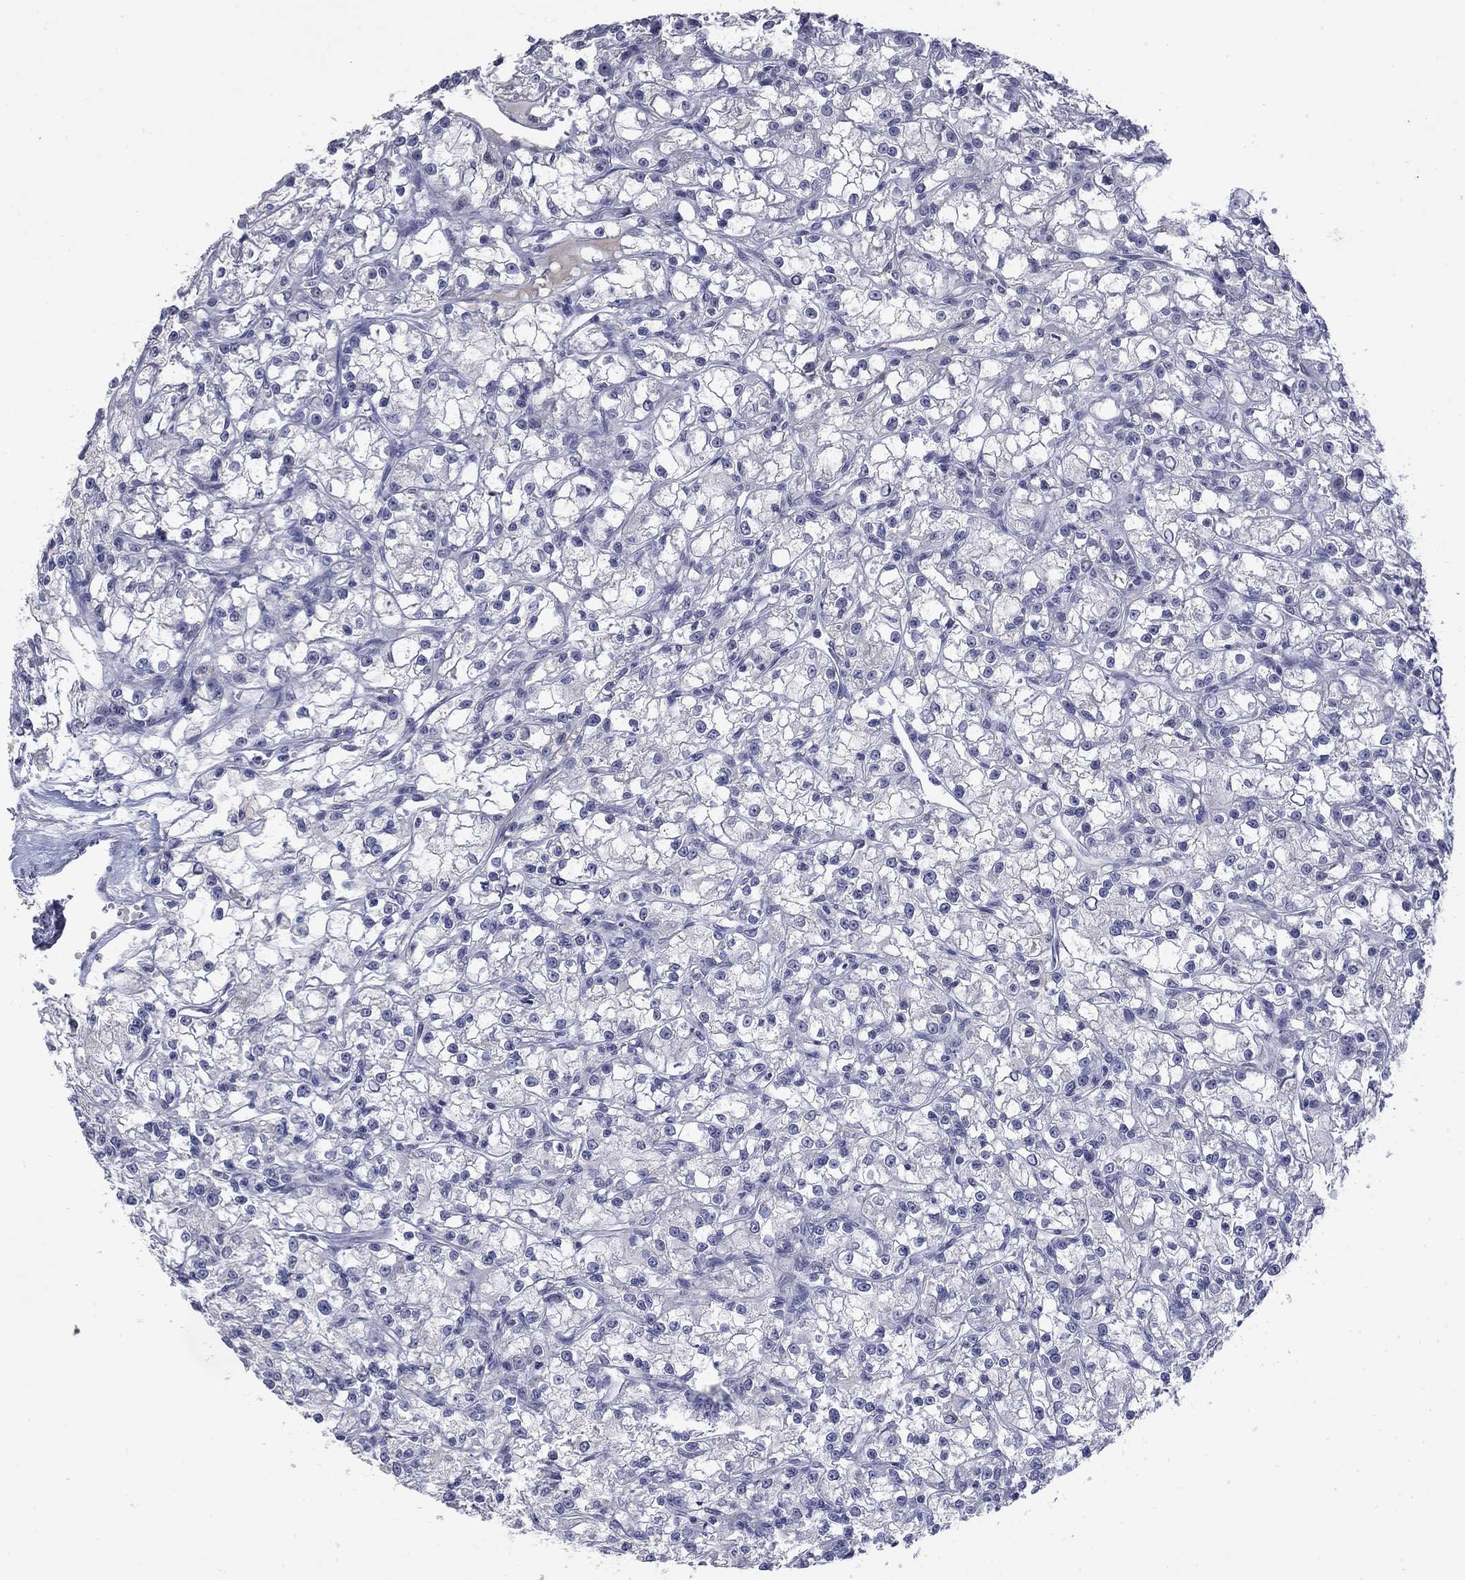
{"staining": {"intensity": "negative", "quantity": "none", "location": "none"}, "tissue": "renal cancer", "cell_type": "Tumor cells", "image_type": "cancer", "snomed": [{"axis": "morphology", "description": "Adenocarcinoma, NOS"}, {"axis": "topography", "description": "Kidney"}], "caption": "DAB immunohistochemical staining of adenocarcinoma (renal) exhibits no significant positivity in tumor cells. Nuclei are stained in blue.", "gene": "SLC51A", "patient": {"sex": "female", "age": 59}}